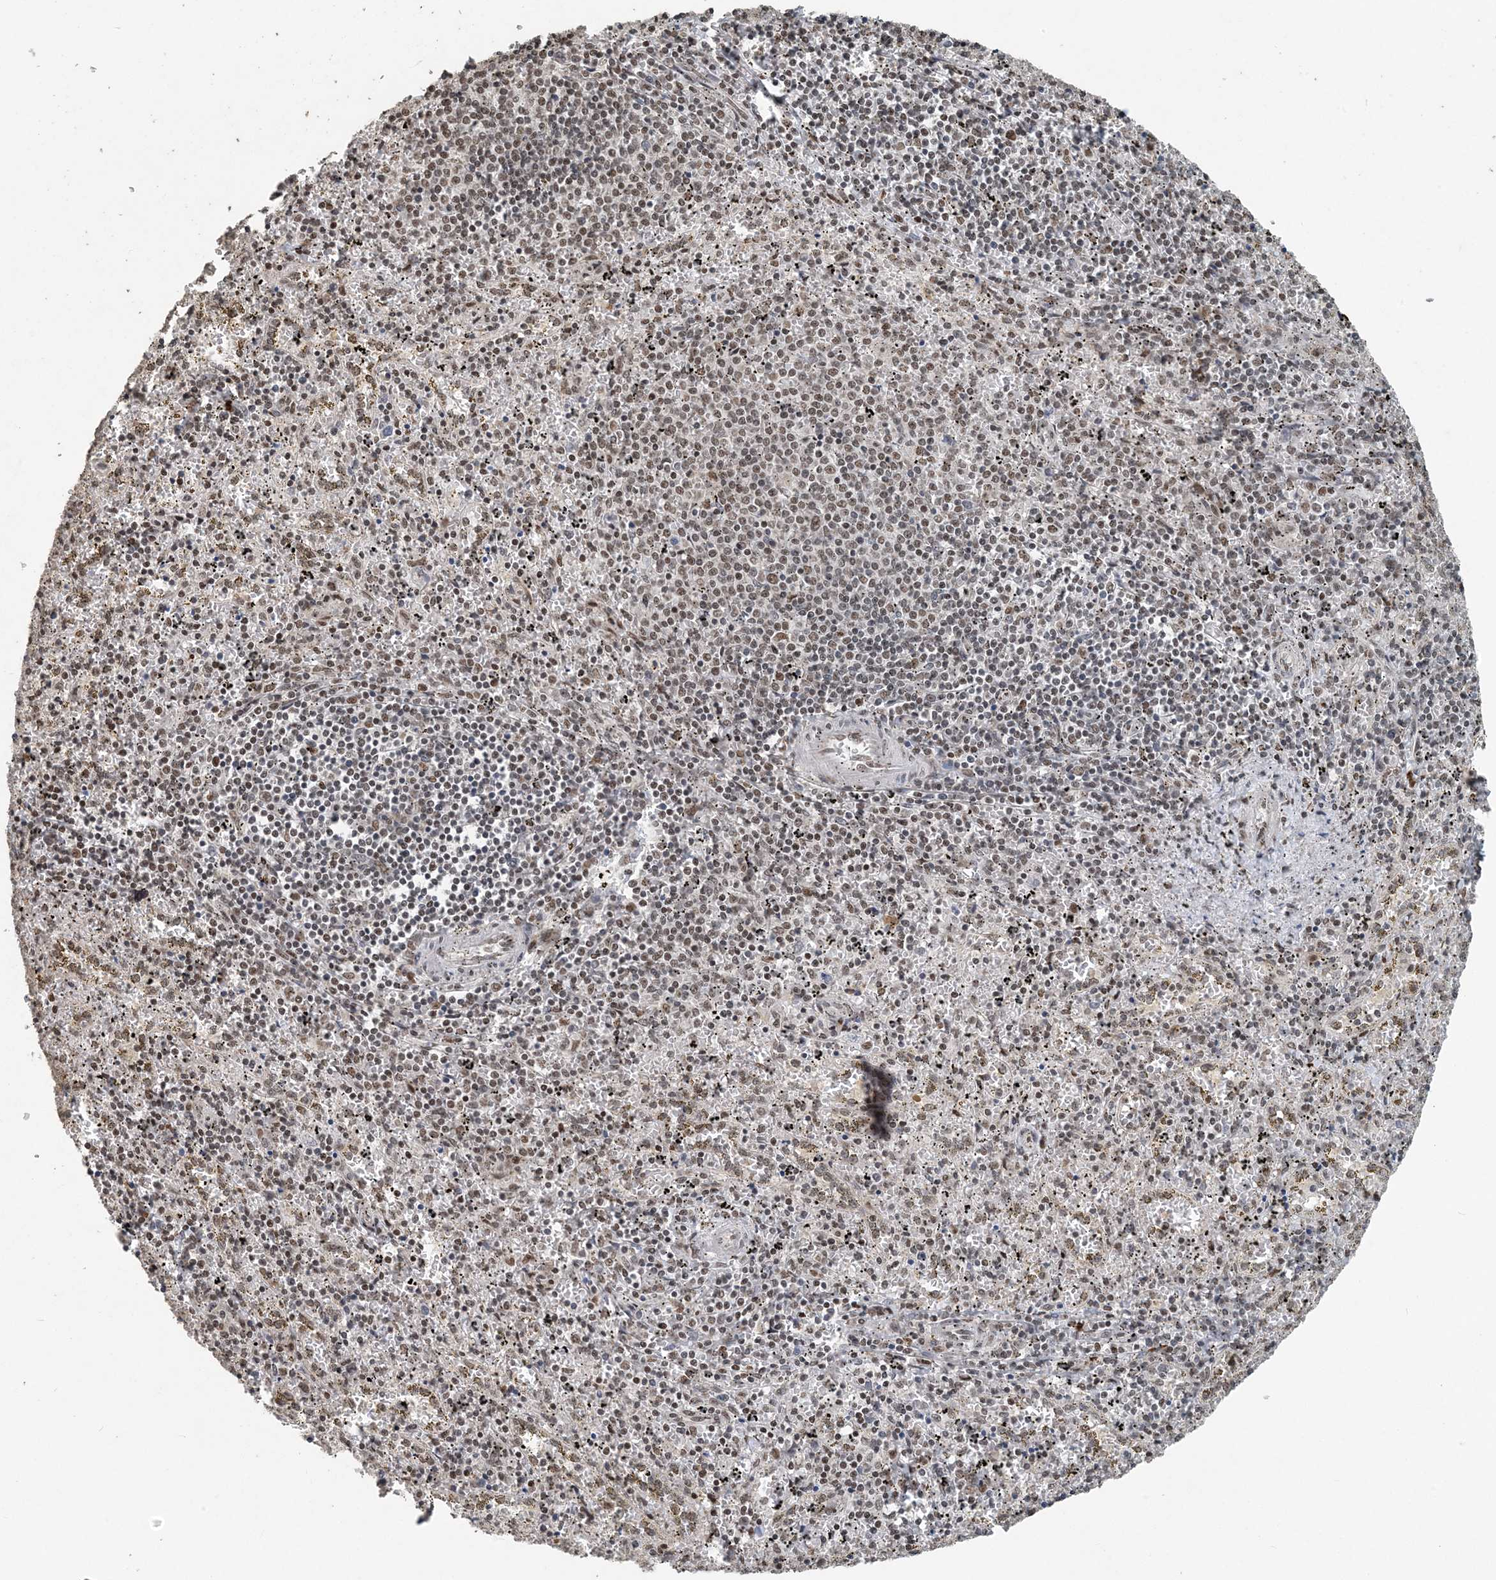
{"staining": {"intensity": "weak", "quantity": "25%-75%", "location": "nuclear"}, "tissue": "spleen", "cell_type": "Cells in red pulp", "image_type": "normal", "snomed": [{"axis": "morphology", "description": "Normal tissue, NOS"}, {"axis": "topography", "description": "Spleen"}], "caption": "Spleen stained with a protein marker reveals weak staining in cells in red pulp.", "gene": "MBD2", "patient": {"sex": "male", "age": 11}}